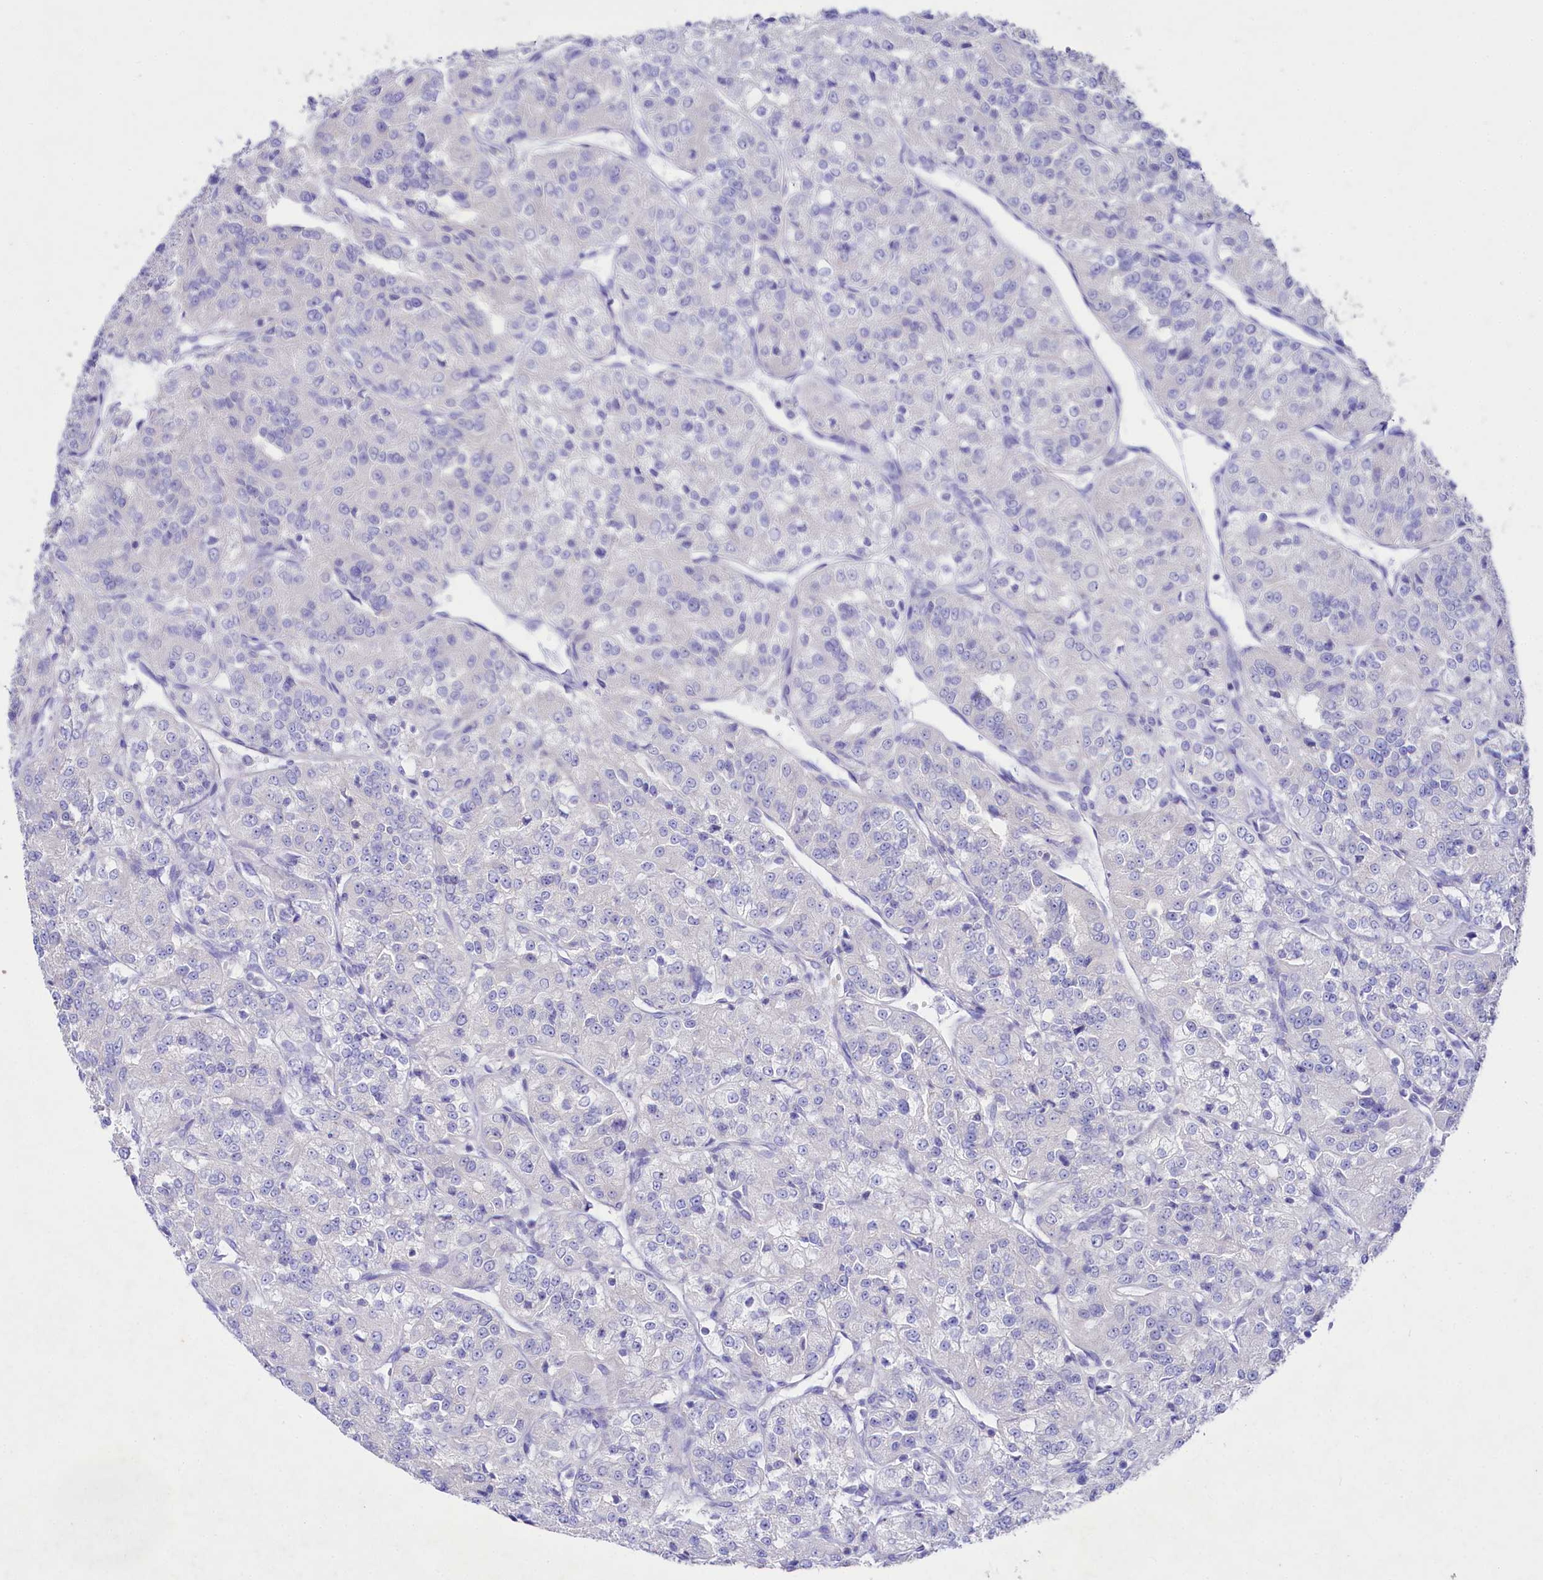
{"staining": {"intensity": "negative", "quantity": "none", "location": "none"}, "tissue": "renal cancer", "cell_type": "Tumor cells", "image_type": "cancer", "snomed": [{"axis": "morphology", "description": "Adenocarcinoma, NOS"}, {"axis": "topography", "description": "Kidney"}], "caption": "Renal cancer was stained to show a protein in brown. There is no significant staining in tumor cells.", "gene": "VPS26B", "patient": {"sex": "female", "age": 63}}